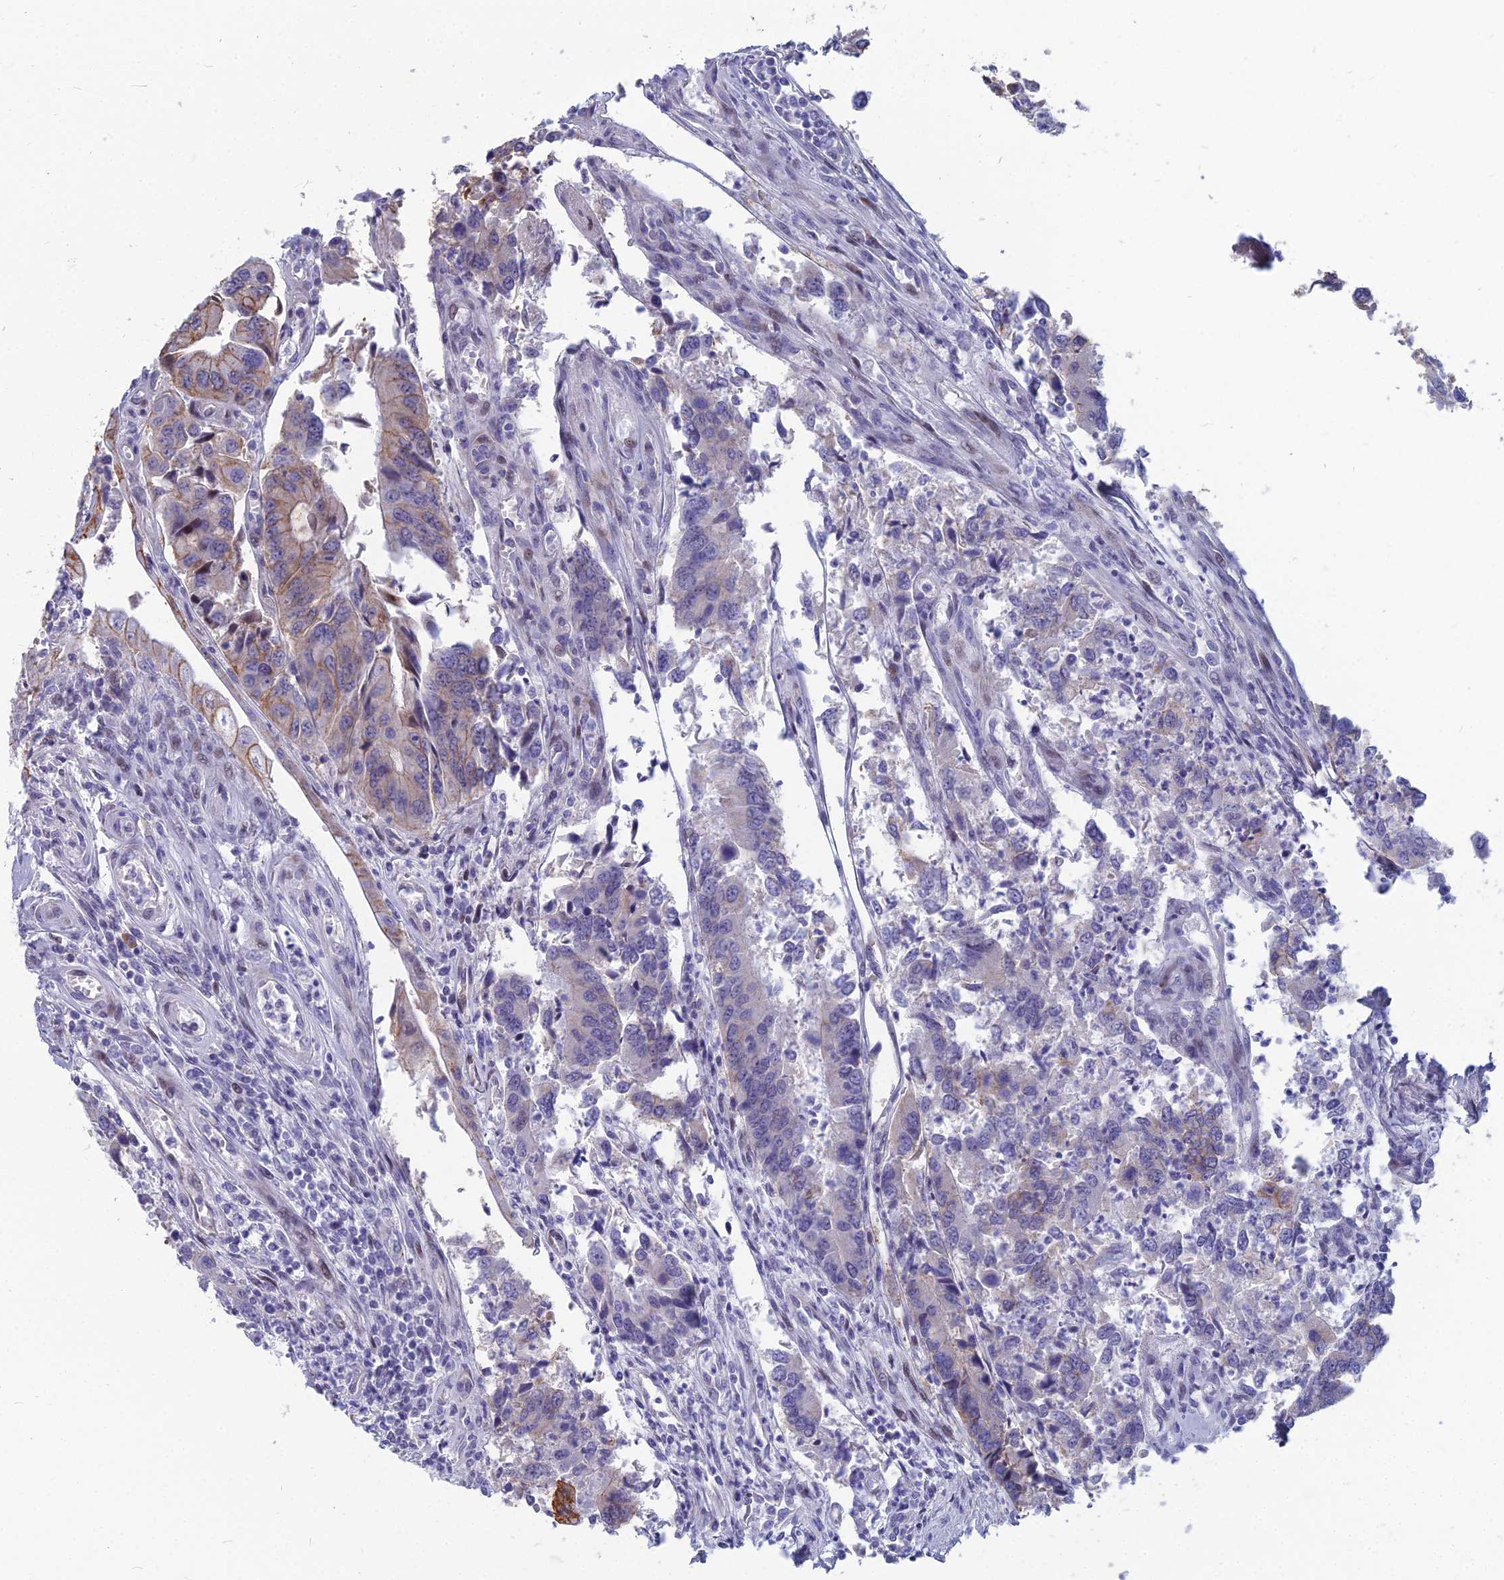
{"staining": {"intensity": "moderate", "quantity": "<25%", "location": "cytoplasmic/membranous"}, "tissue": "colorectal cancer", "cell_type": "Tumor cells", "image_type": "cancer", "snomed": [{"axis": "morphology", "description": "Adenocarcinoma, NOS"}, {"axis": "topography", "description": "Colon"}], "caption": "High-power microscopy captured an IHC image of colorectal cancer, revealing moderate cytoplasmic/membranous staining in about <25% of tumor cells. (DAB = brown stain, brightfield microscopy at high magnification).", "gene": "MYBPC2", "patient": {"sex": "female", "age": 67}}